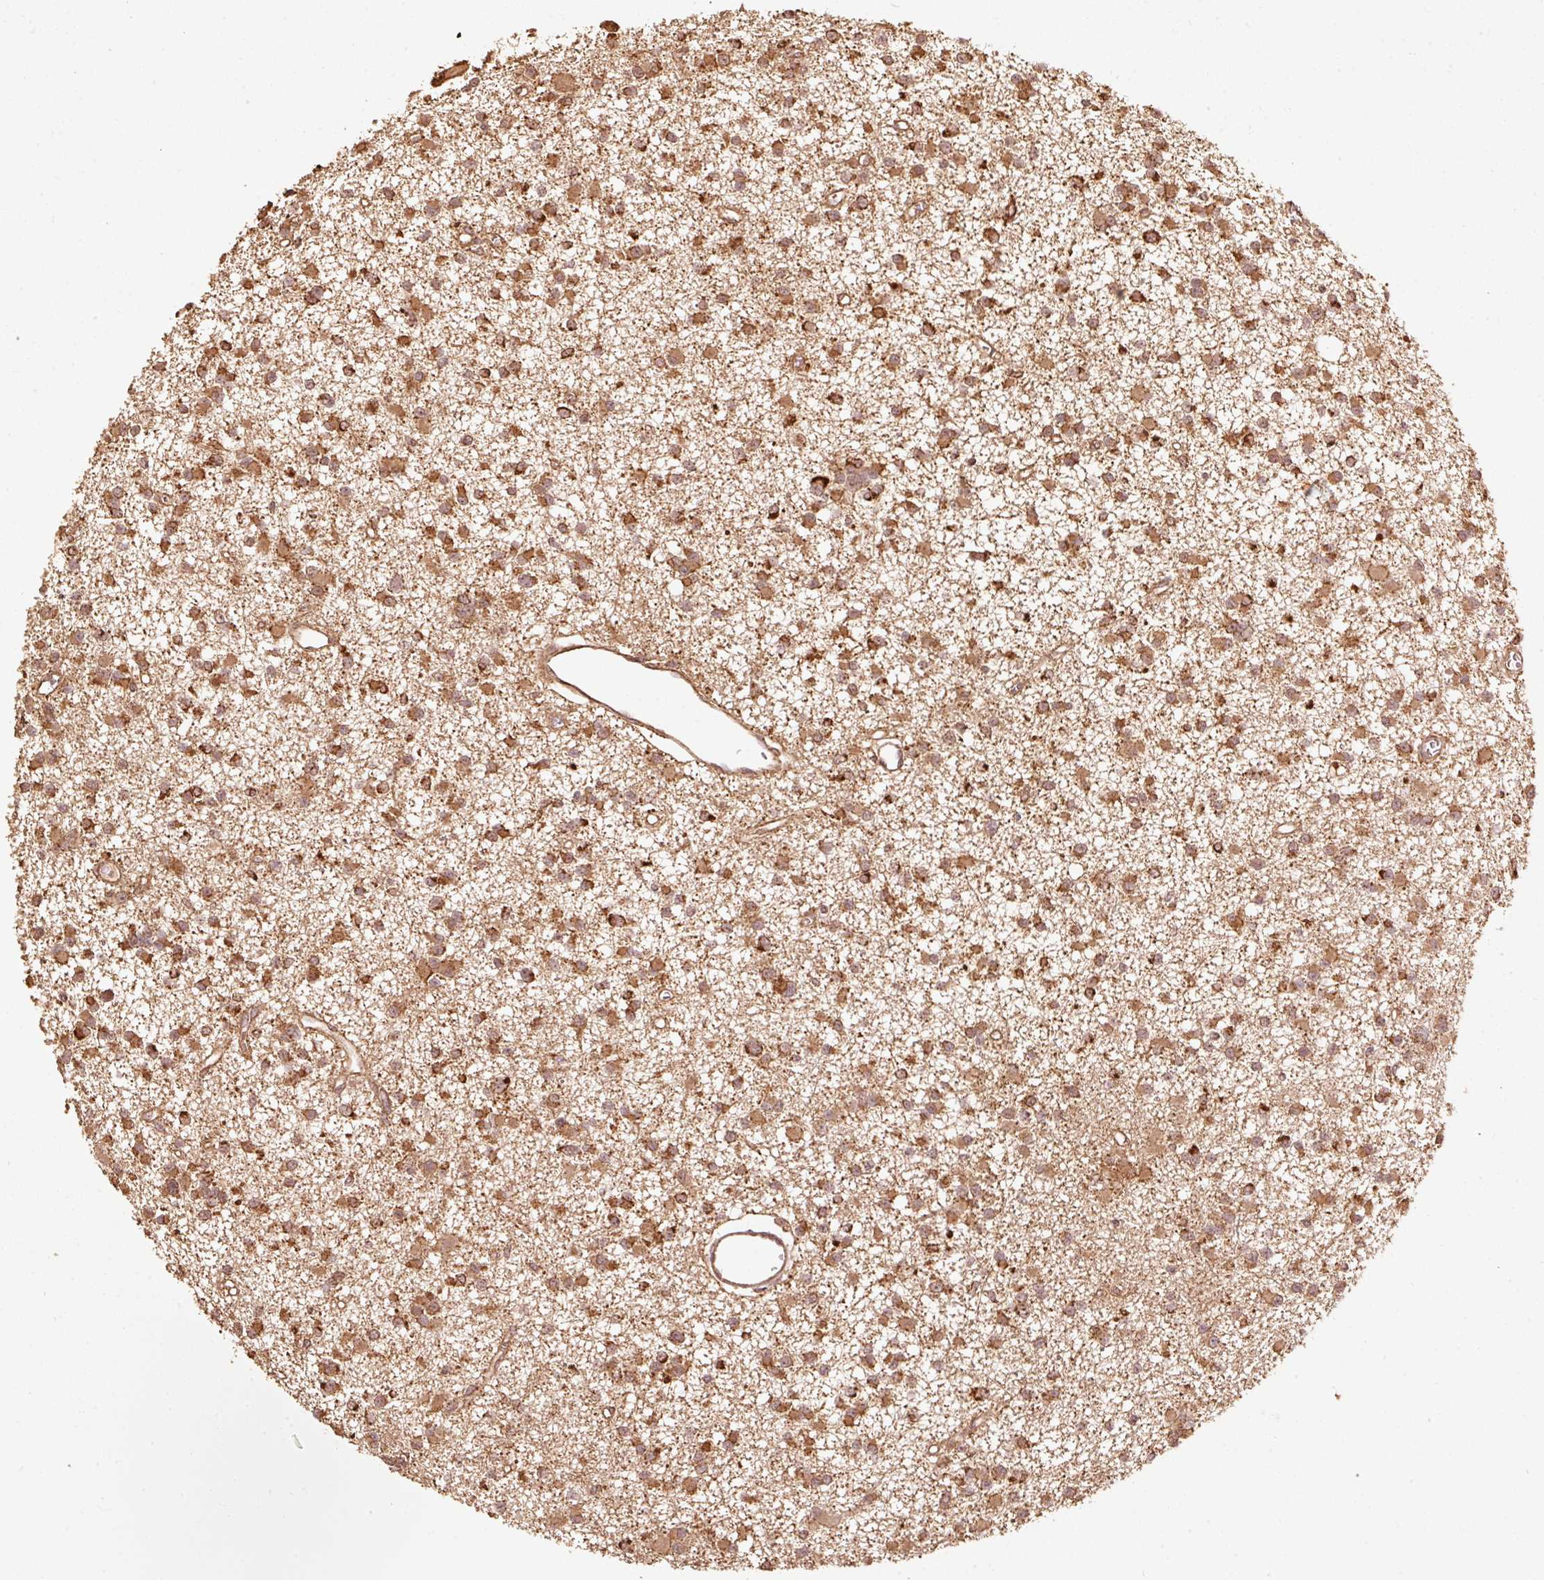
{"staining": {"intensity": "moderate", "quantity": ">75%", "location": "cytoplasmic/membranous"}, "tissue": "glioma", "cell_type": "Tumor cells", "image_type": "cancer", "snomed": [{"axis": "morphology", "description": "Glioma, malignant, Low grade"}, {"axis": "topography", "description": "Brain"}], "caption": "The histopathology image displays a brown stain indicating the presence of a protein in the cytoplasmic/membranous of tumor cells in malignant low-grade glioma.", "gene": "MRPL16", "patient": {"sex": "female", "age": 22}}